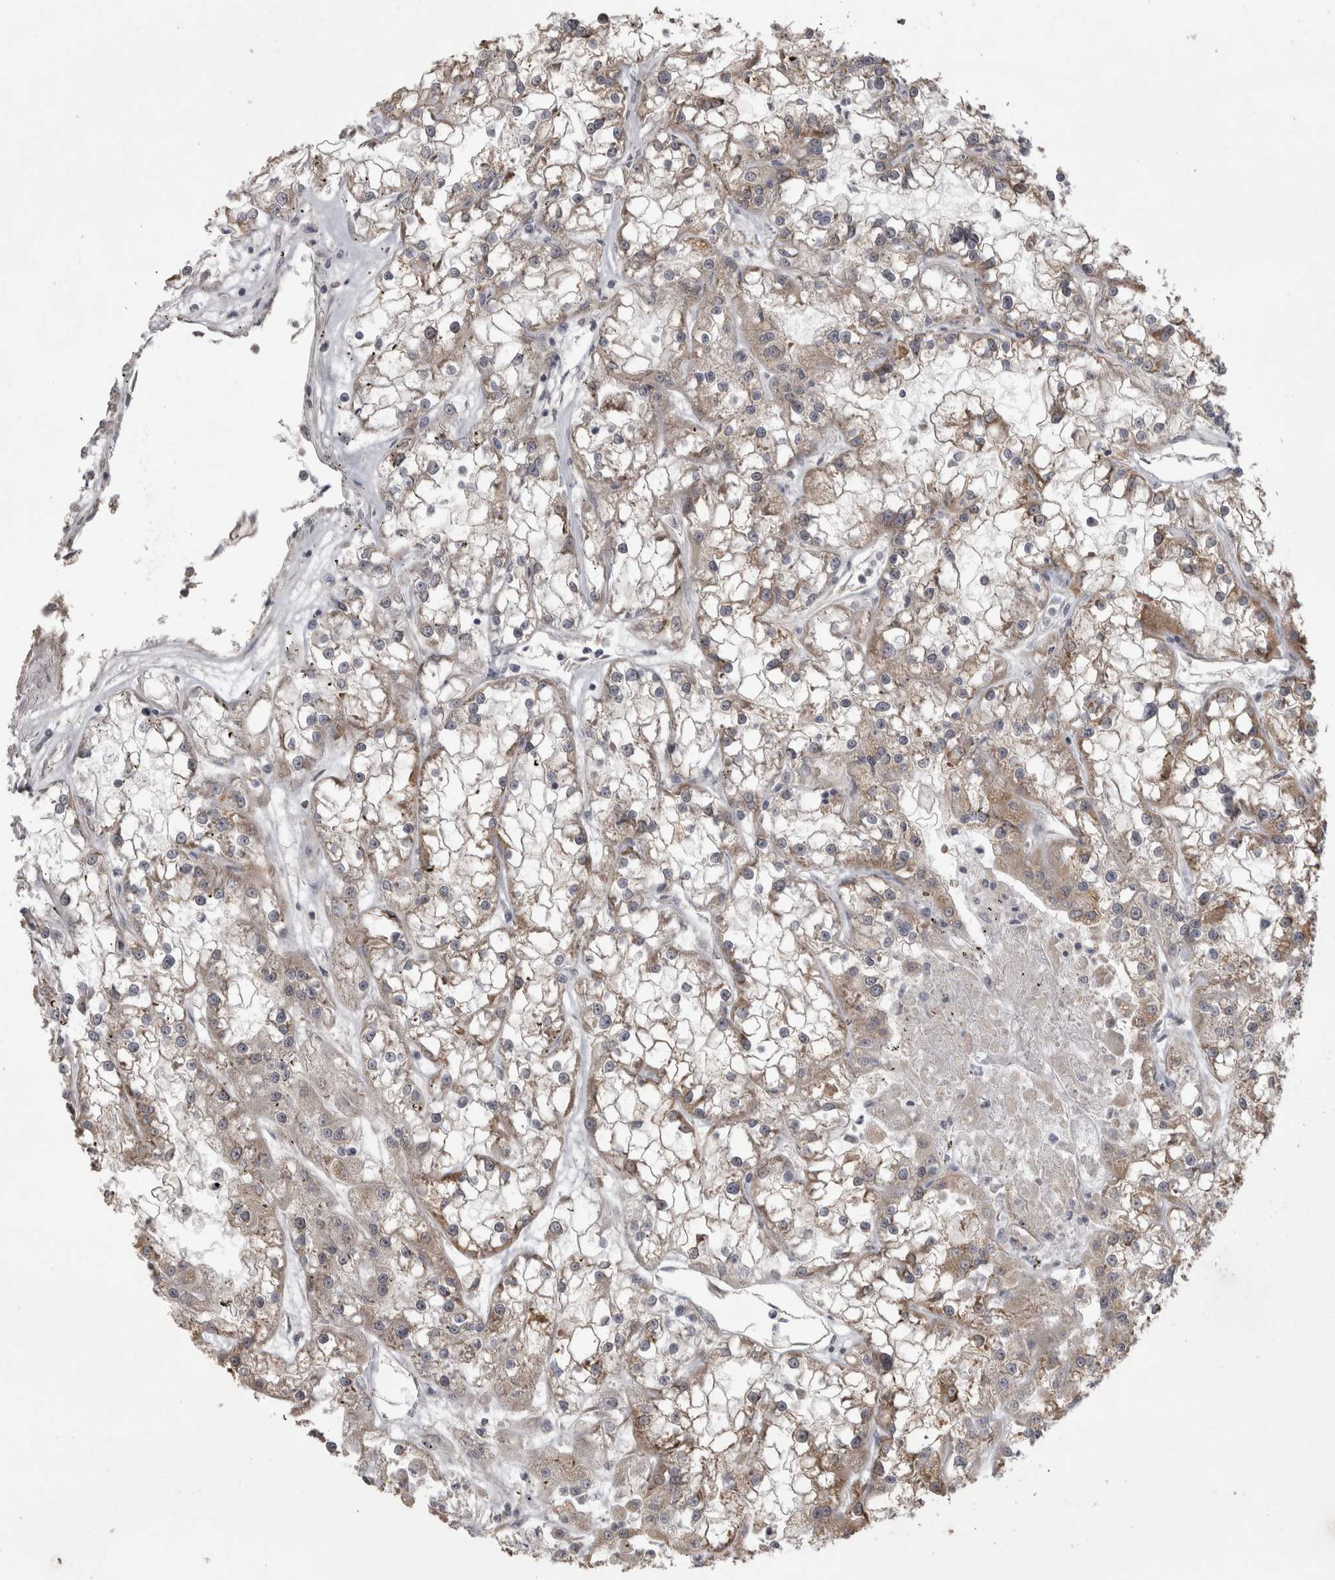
{"staining": {"intensity": "weak", "quantity": "<25%", "location": "cytoplasmic/membranous"}, "tissue": "renal cancer", "cell_type": "Tumor cells", "image_type": "cancer", "snomed": [{"axis": "morphology", "description": "Adenocarcinoma, NOS"}, {"axis": "topography", "description": "Kidney"}], "caption": "This is an IHC histopathology image of renal cancer (adenocarcinoma). There is no expression in tumor cells.", "gene": "RAB29", "patient": {"sex": "female", "age": 52}}